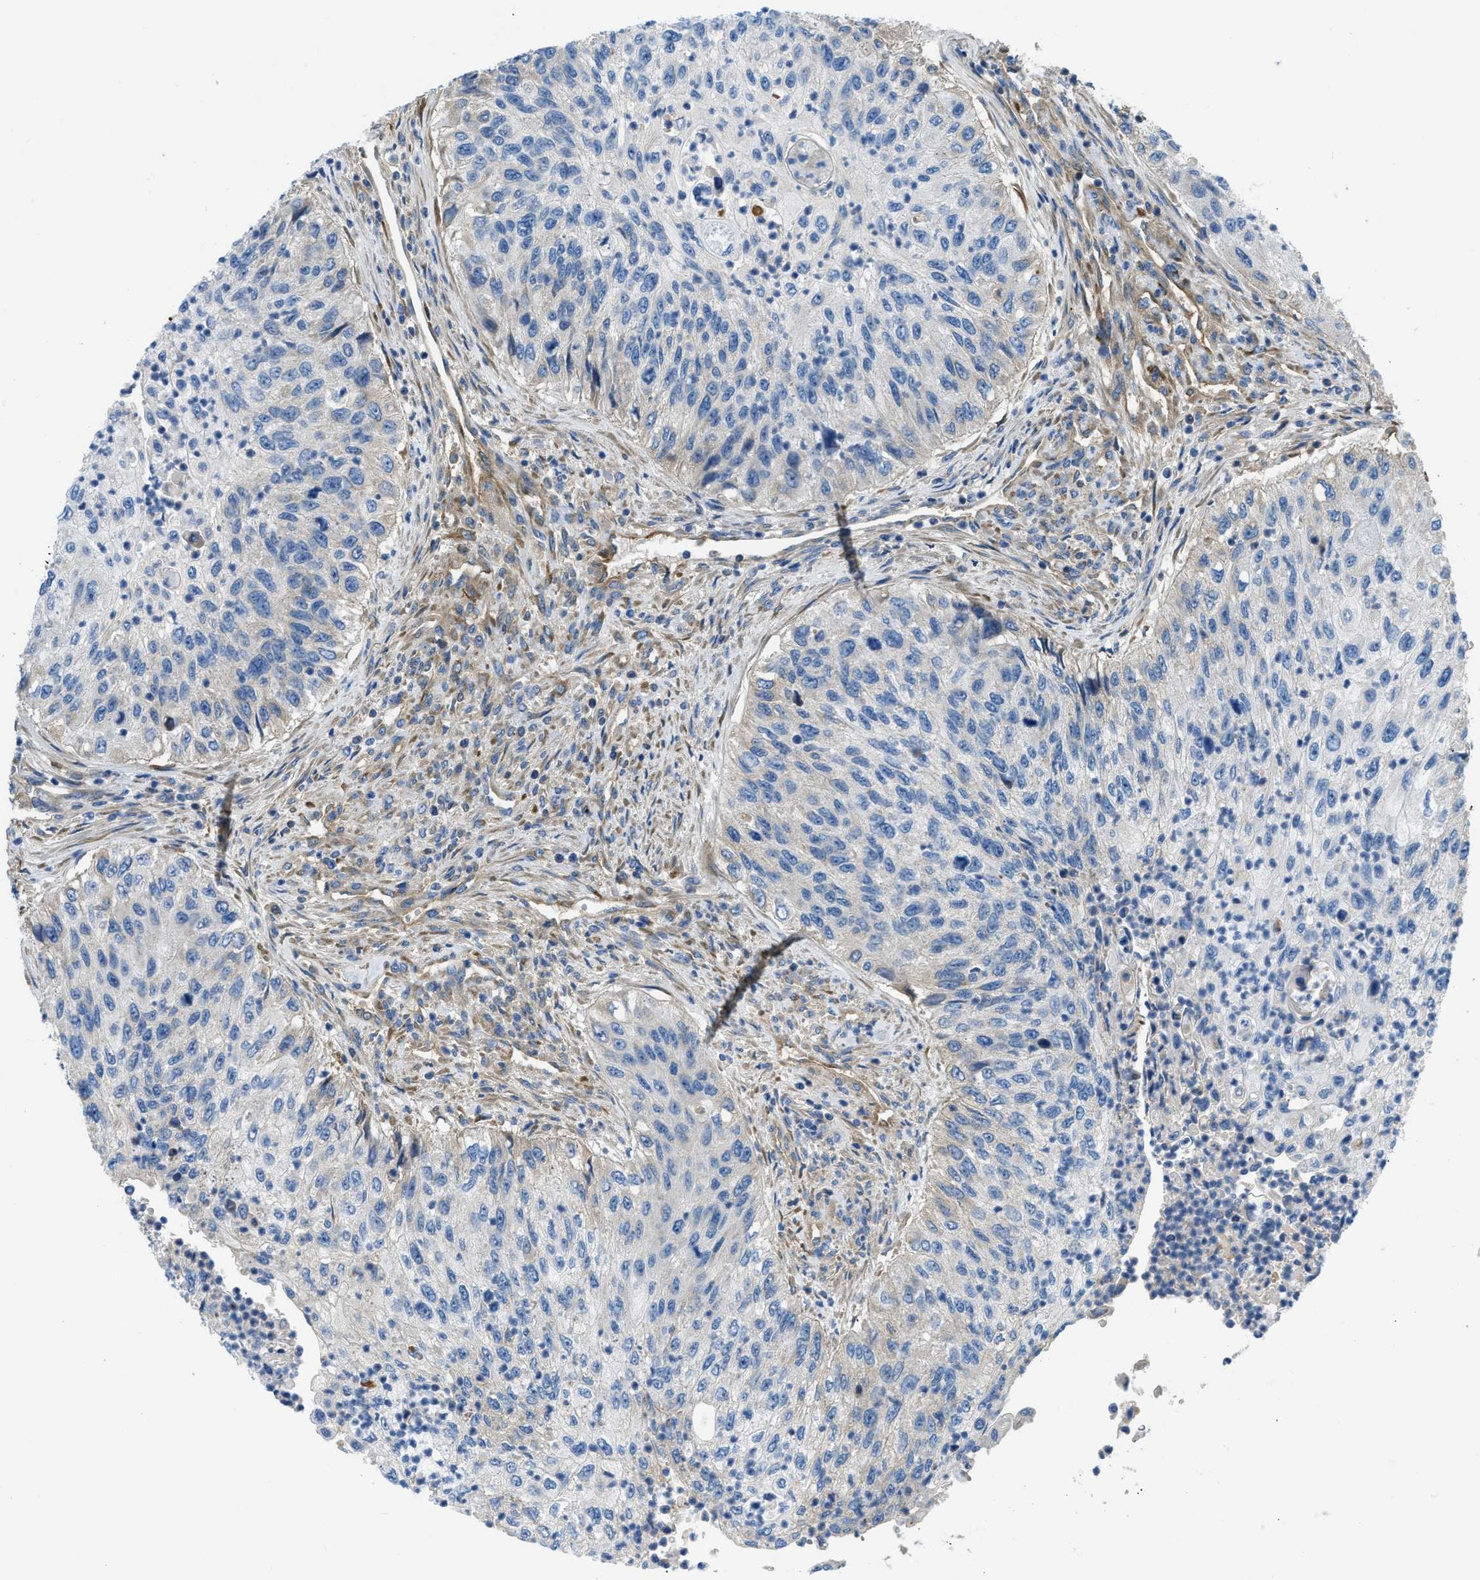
{"staining": {"intensity": "weak", "quantity": "<25%", "location": "cytoplasmic/membranous"}, "tissue": "urothelial cancer", "cell_type": "Tumor cells", "image_type": "cancer", "snomed": [{"axis": "morphology", "description": "Urothelial carcinoma, High grade"}, {"axis": "topography", "description": "Urinary bladder"}], "caption": "Urothelial cancer stained for a protein using IHC displays no staining tumor cells.", "gene": "COL15A1", "patient": {"sex": "female", "age": 60}}